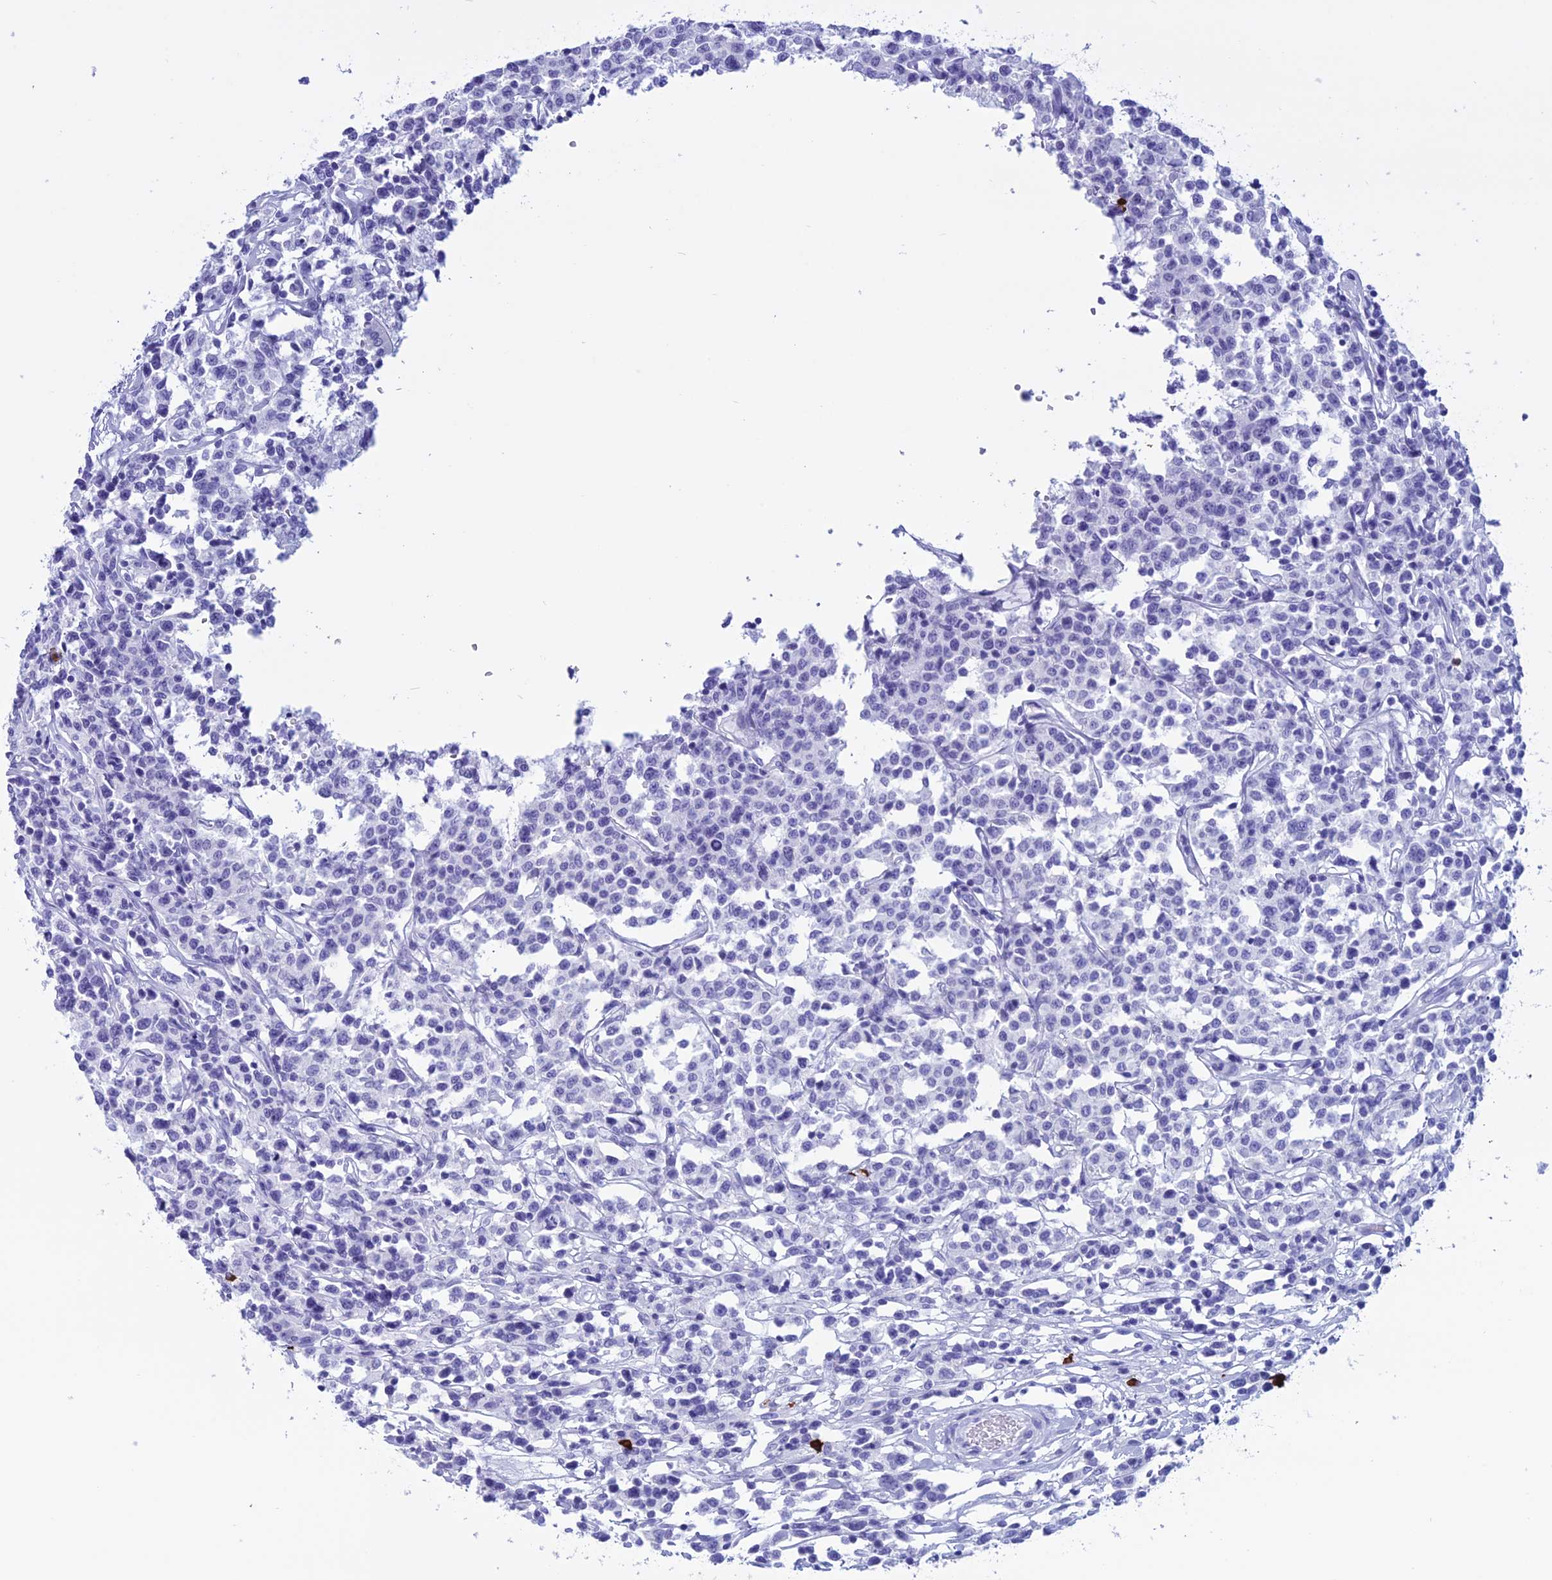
{"staining": {"intensity": "negative", "quantity": "none", "location": "none"}, "tissue": "lymphoma", "cell_type": "Tumor cells", "image_type": "cancer", "snomed": [{"axis": "morphology", "description": "Malignant lymphoma, non-Hodgkin's type, Low grade"}, {"axis": "topography", "description": "Small intestine"}], "caption": "DAB immunohistochemical staining of human low-grade malignant lymphoma, non-Hodgkin's type displays no significant expression in tumor cells.", "gene": "MZB1", "patient": {"sex": "female", "age": 59}}